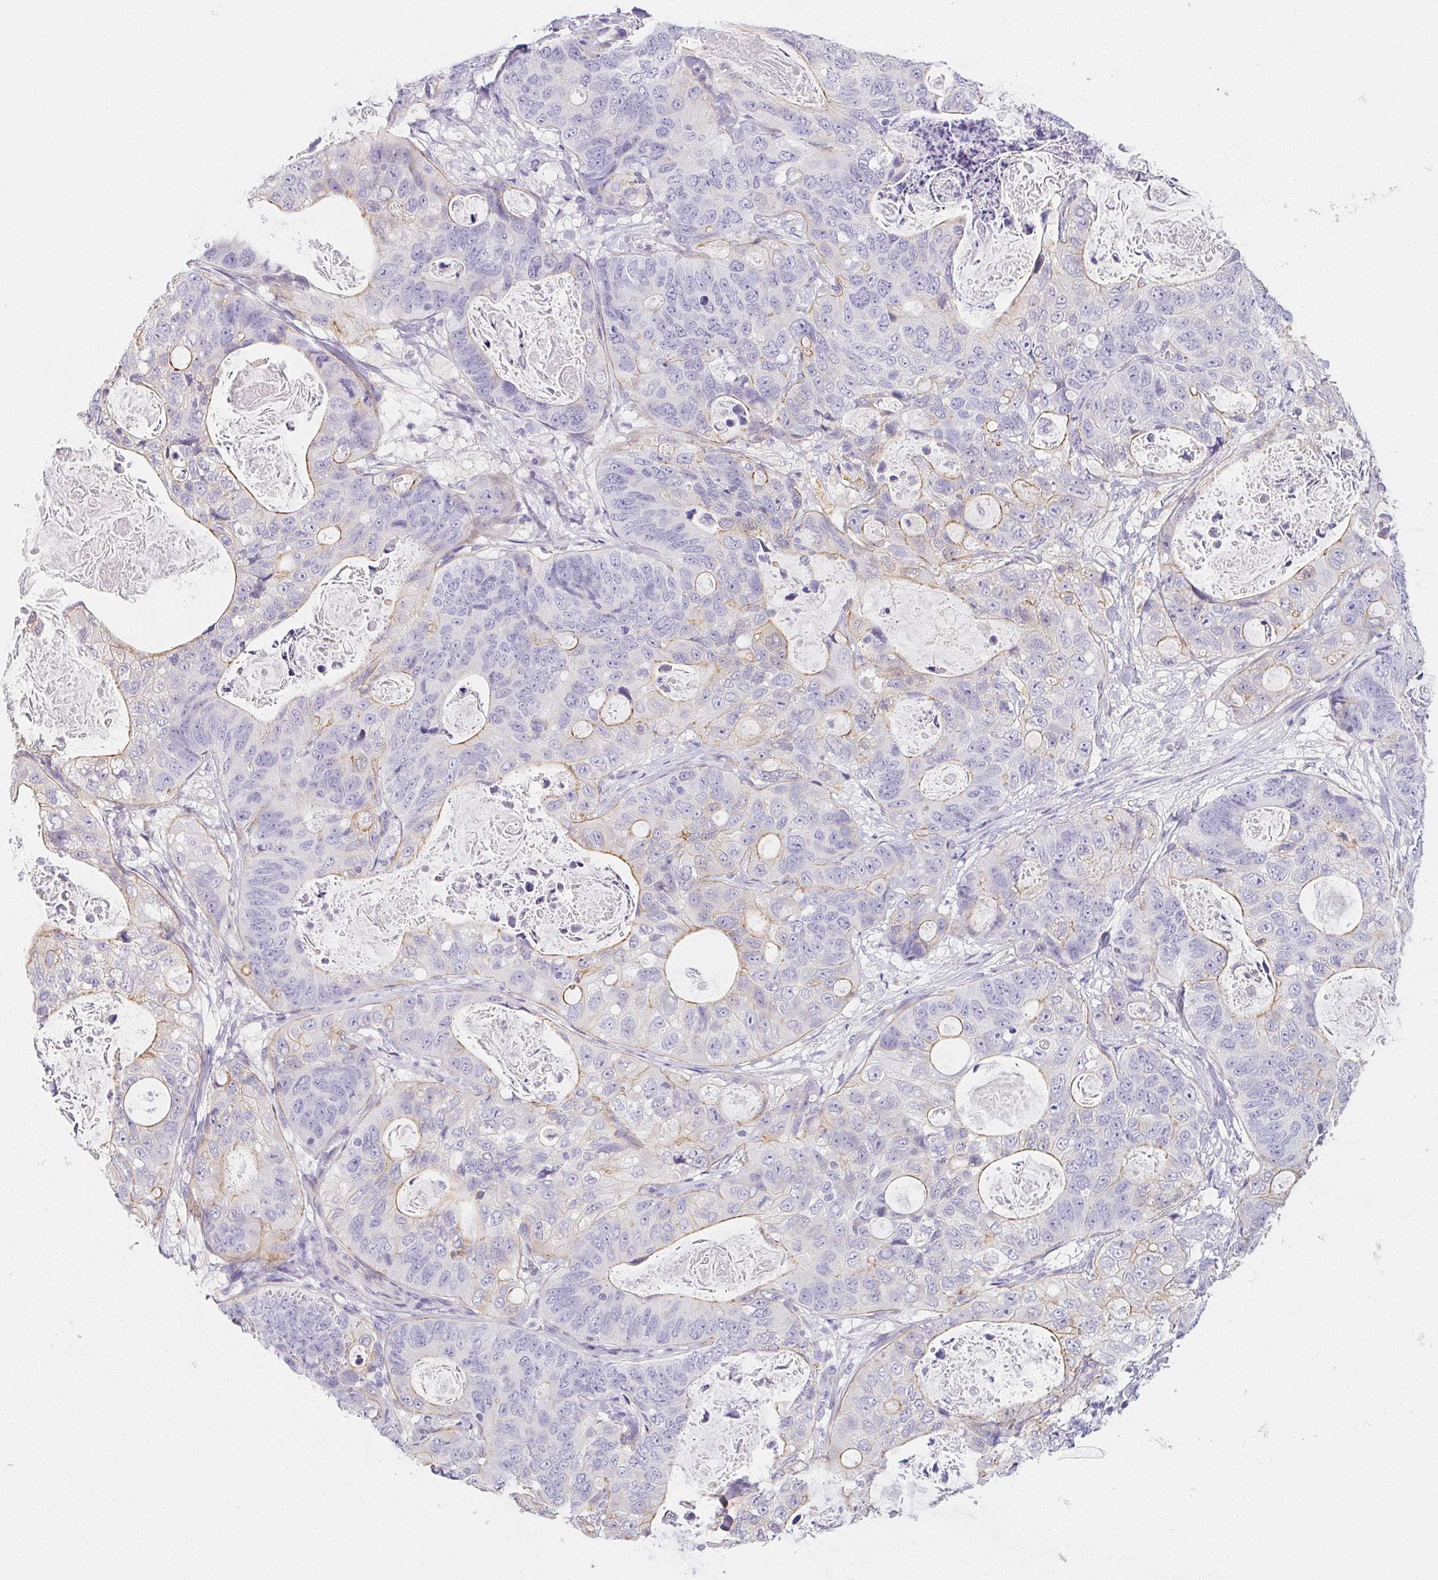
{"staining": {"intensity": "negative", "quantity": "none", "location": "none"}, "tissue": "stomach cancer", "cell_type": "Tumor cells", "image_type": "cancer", "snomed": [{"axis": "morphology", "description": "Normal tissue, NOS"}, {"axis": "morphology", "description": "Adenocarcinoma, NOS"}, {"axis": "topography", "description": "Stomach"}], "caption": "Immunohistochemistry (IHC) of human stomach adenocarcinoma shows no positivity in tumor cells.", "gene": "ZBBX", "patient": {"sex": "female", "age": 89}}